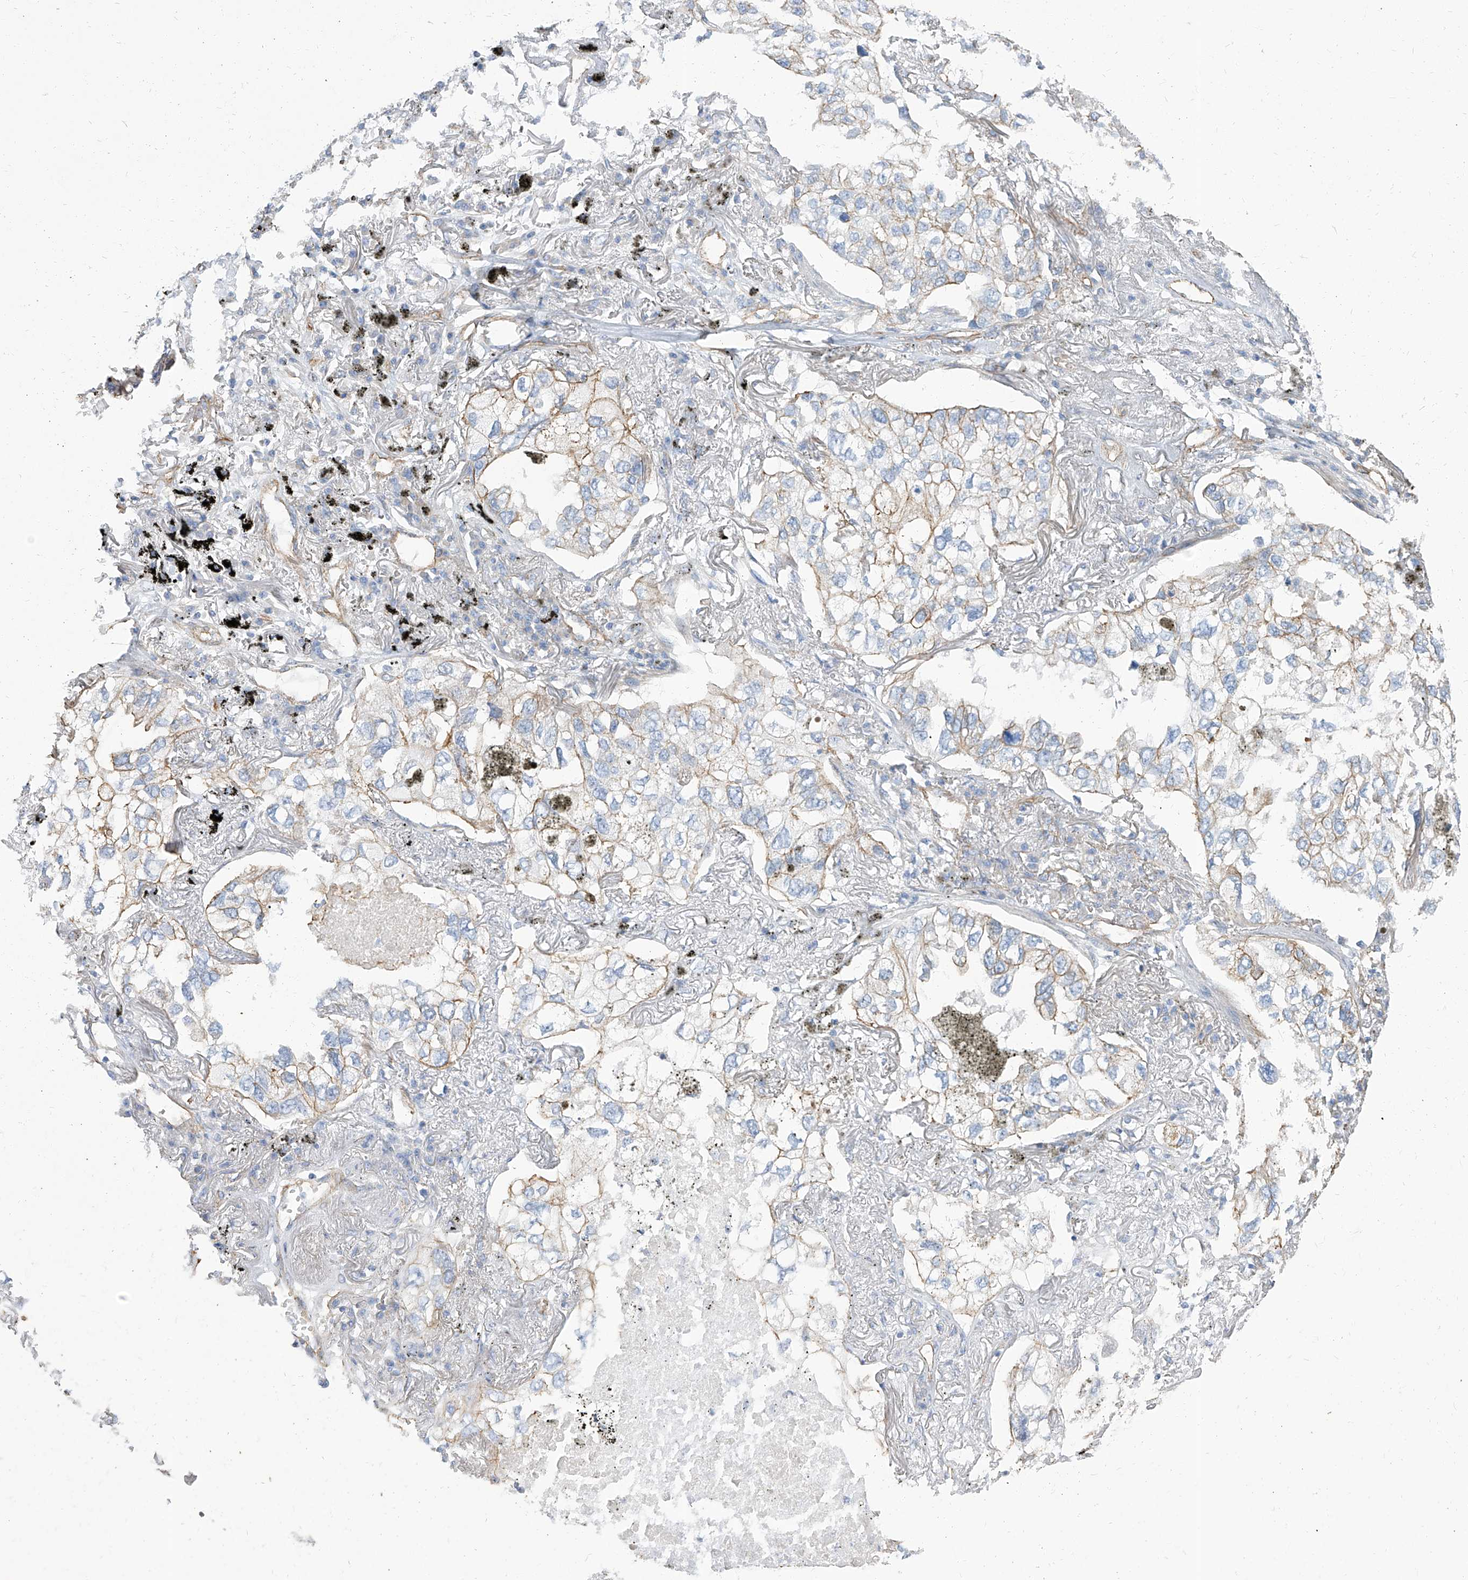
{"staining": {"intensity": "moderate", "quantity": "<25%", "location": "cytoplasmic/membranous"}, "tissue": "lung cancer", "cell_type": "Tumor cells", "image_type": "cancer", "snomed": [{"axis": "morphology", "description": "Adenocarcinoma, NOS"}, {"axis": "topography", "description": "Lung"}], "caption": "Protein staining of lung cancer tissue reveals moderate cytoplasmic/membranous expression in approximately <25% of tumor cells.", "gene": "TXLNB", "patient": {"sex": "male", "age": 65}}